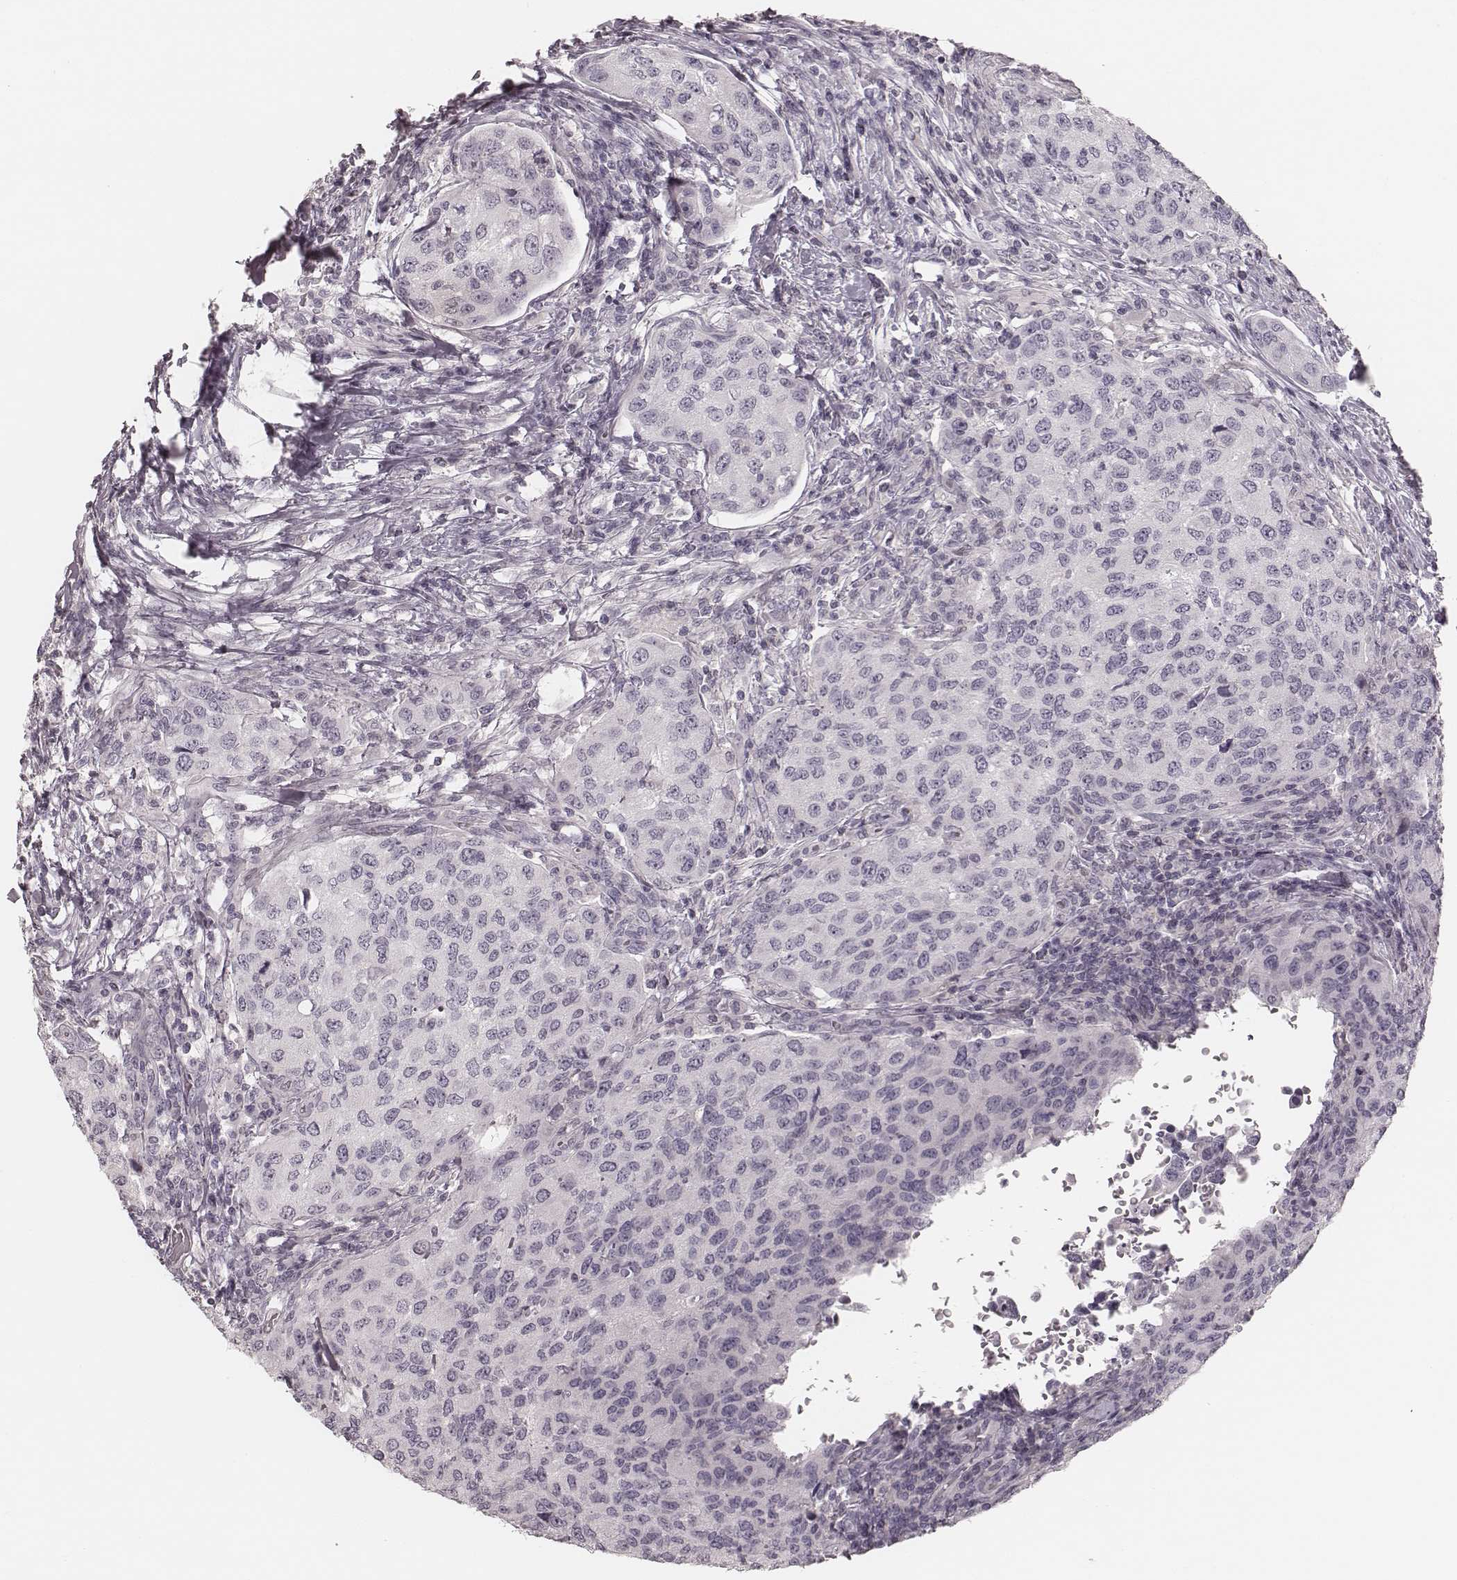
{"staining": {"intensity": "negative", "quantity": "none", "location": "none"}, "tissue": "urothelial cancer", "cell_type": "Tumor cells", "image_type": "cancer", "snomed": [{"axis": "morphology", "description": "Urothelial carcinoma, High grade"}, {"axis": "topography", "description": "Urinary bladder"}], "caption": "High magnification brightfield microscopy of urothelial cancer stained with DAB (brown) and counterstained with hematoxylin (blue): tumor cells show no significant expression.", "gene": "S100Z", "patient": {"sex": "female", "age": 78}}